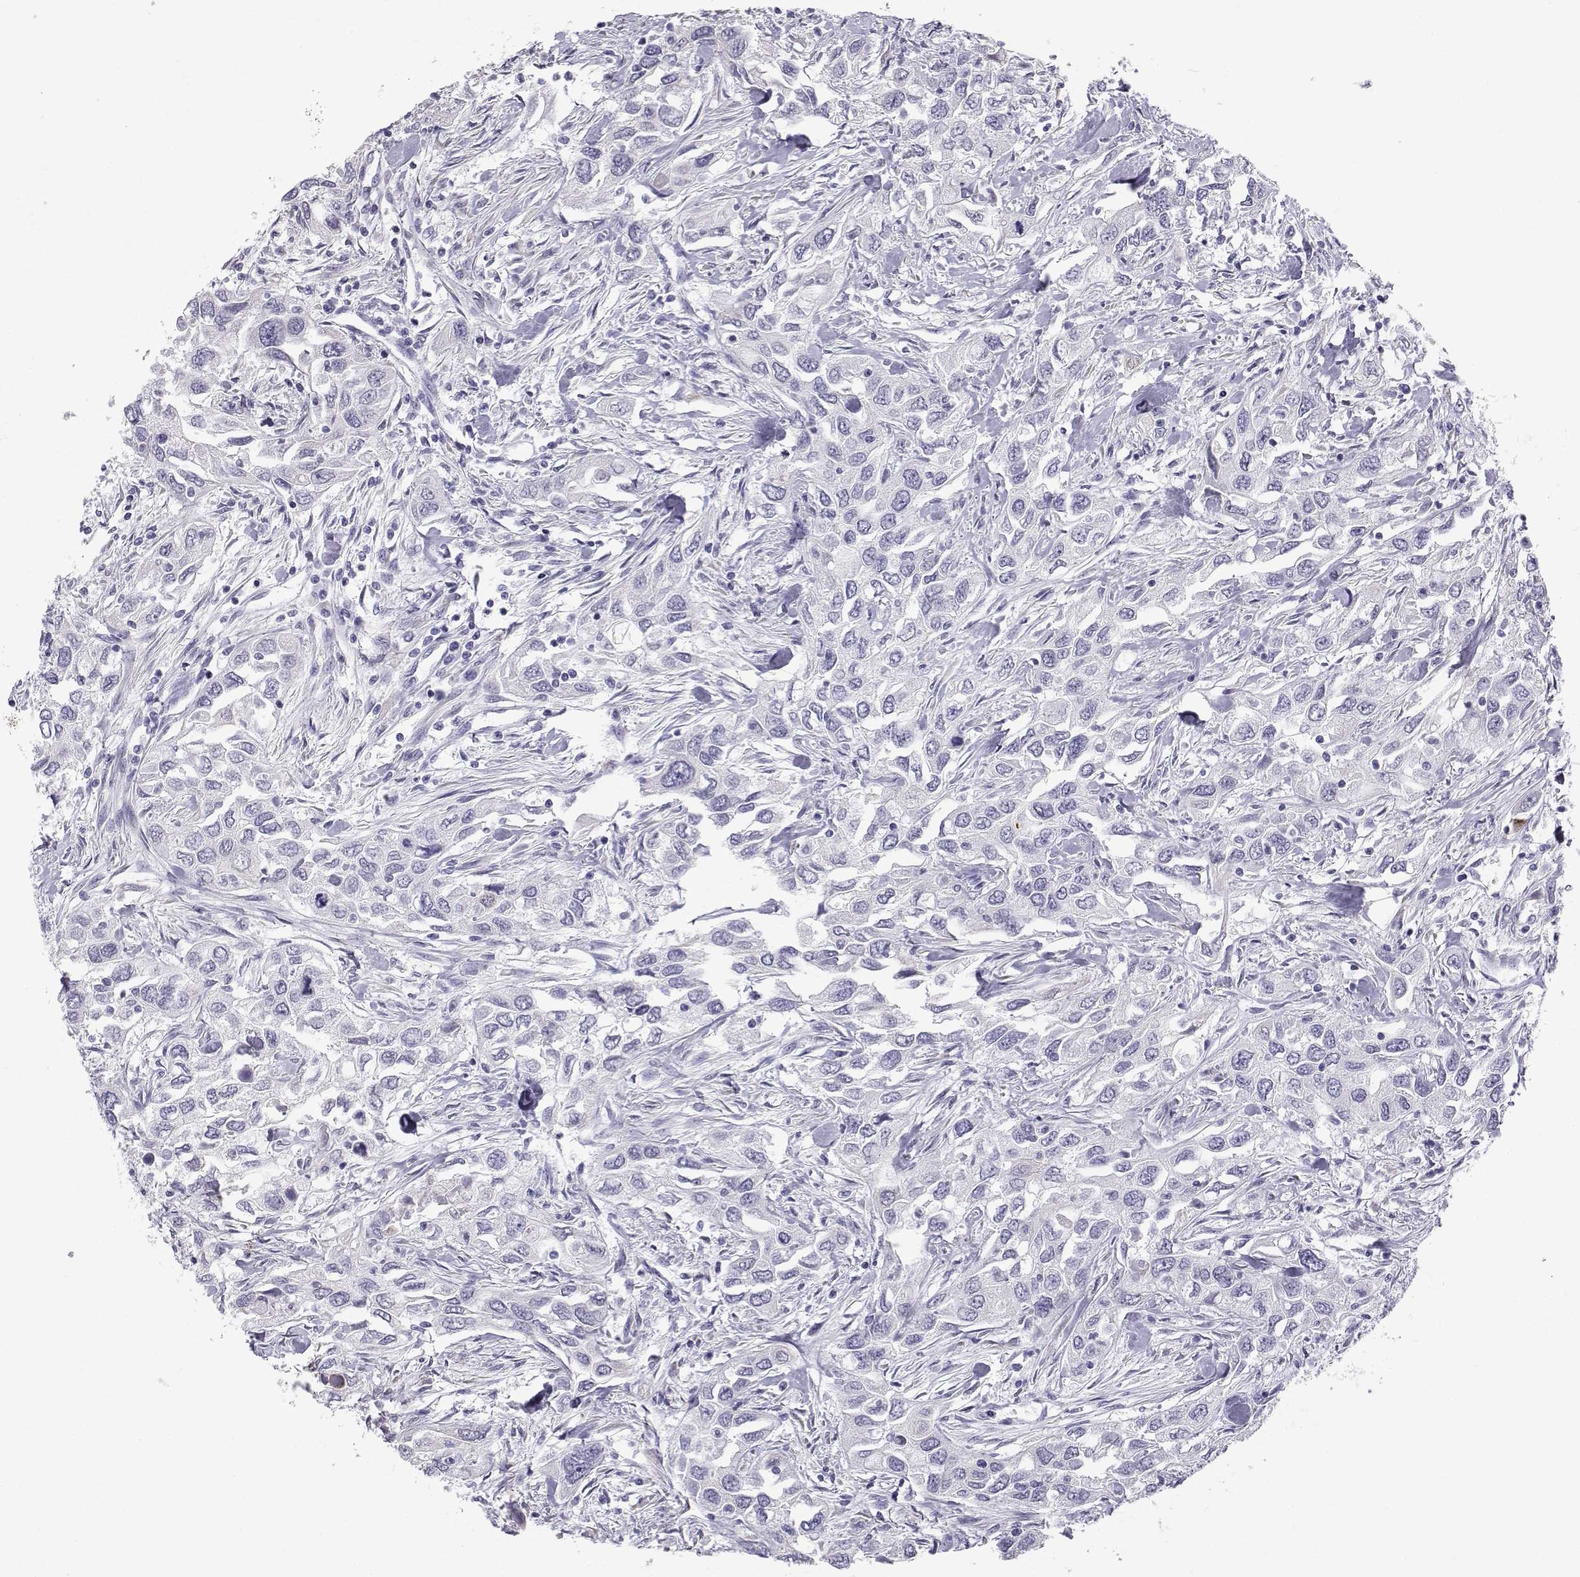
{"staining": {"intensity": "negative", "quantity": "none", "location": "none"}, "tissue": "urothelial cancer", "cell_type": "Tumor cells", "image_type": "cancer", "snomed": [{"axis": "morphology", "description": "Urothelial carcinoma, High grade"}, {"axis": "topography", "description": "Urinary bladder"}], "caption": "Immunohistochemistry (IHC) photomicrograph of neoplastic tissue: human high-grade urothelial carcinoma stained with DAB (3,3'-diaminobenzidine) reveals no significant protein expression in tumor cells. (Stains: DAB immunohistochemistry with hematoxylin counter stain, Microscopy: brightfield microscopy at high magnification).", "gene": "RNASE12", "patient": {"sex": "male", "age": 76}}